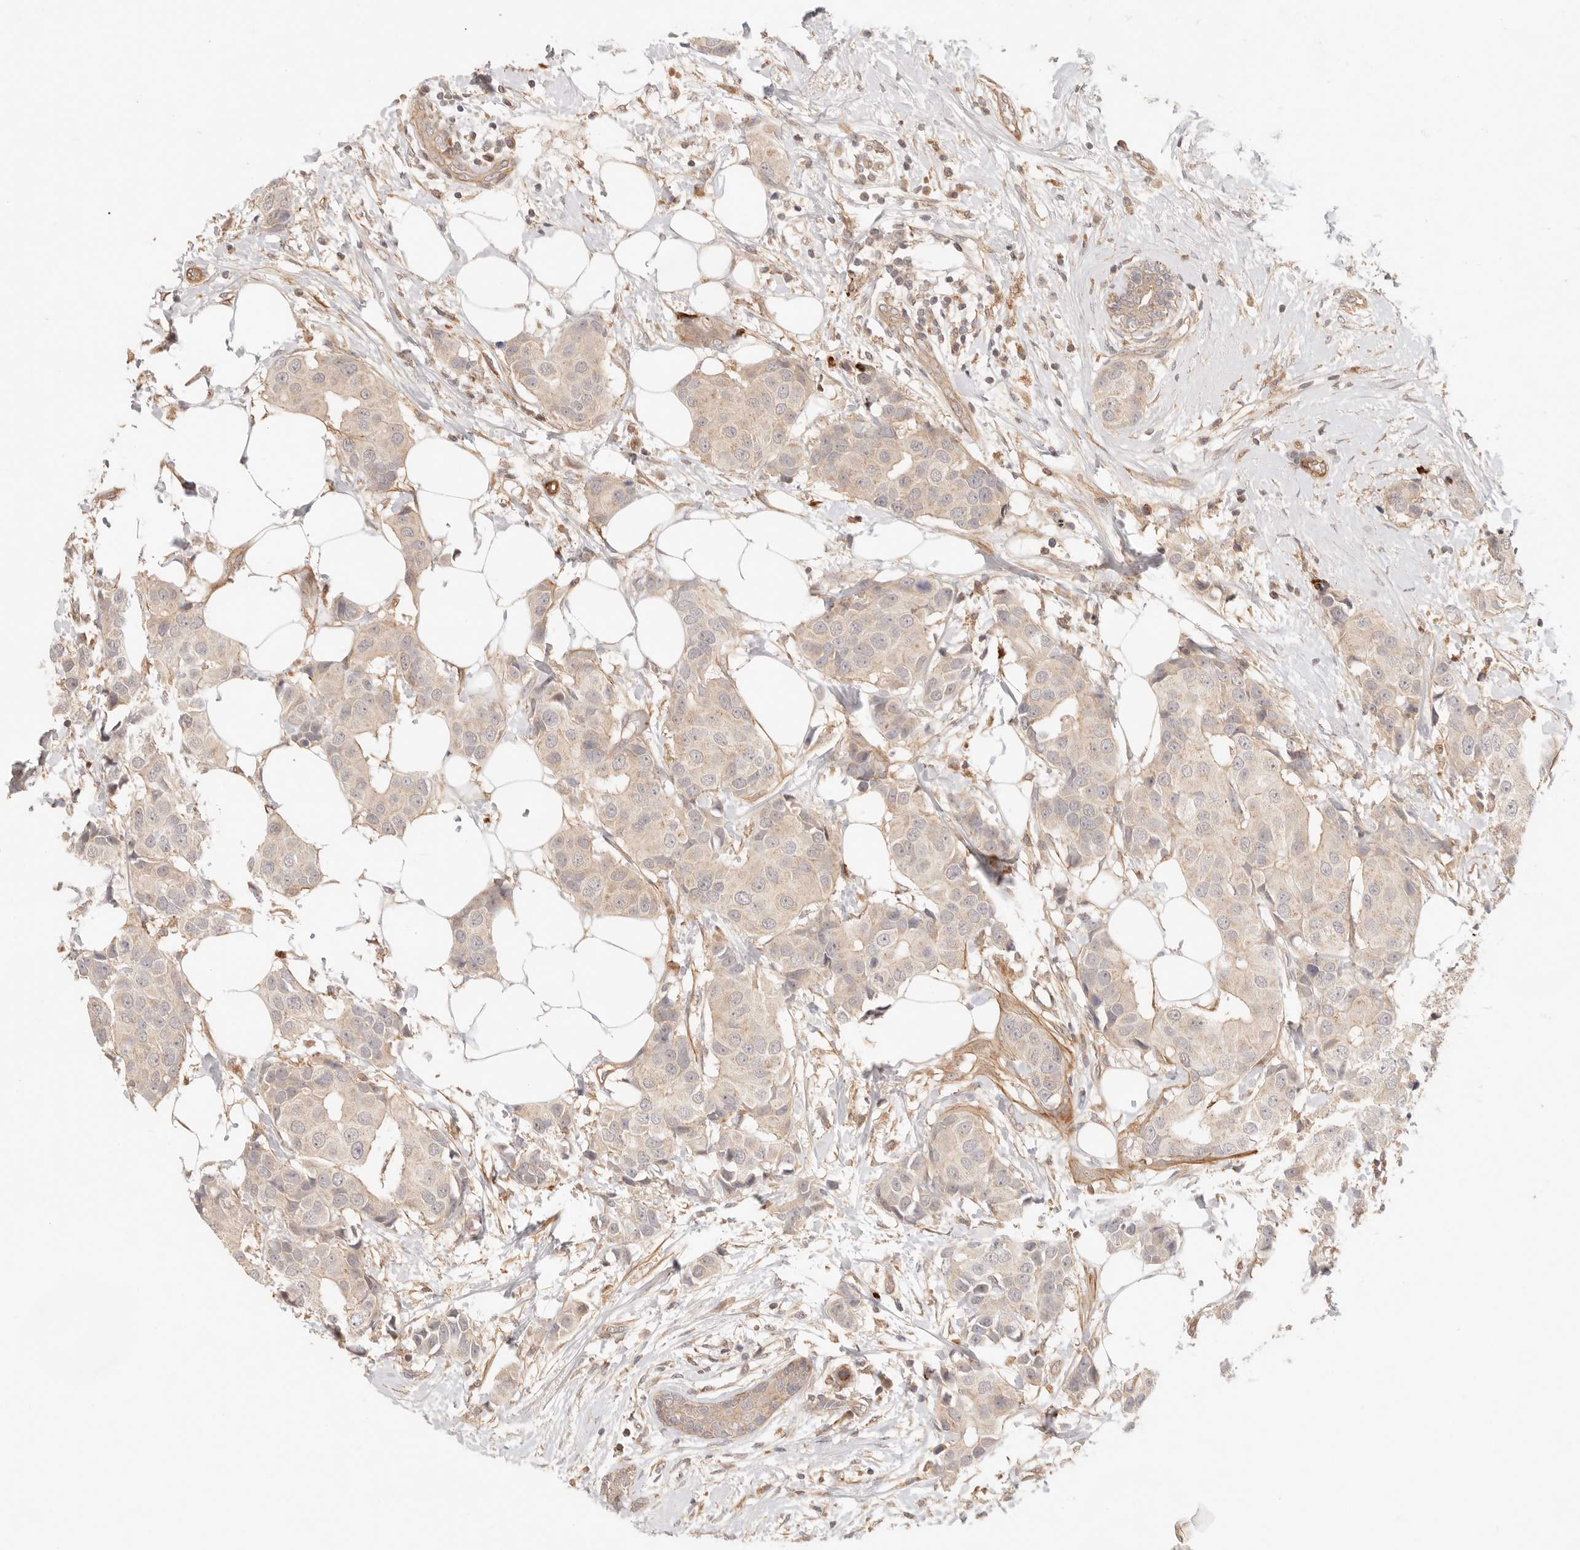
{"staining": {"intensity": "weak", "quantity": "25%-75%", "location": "cytoplasmic/membranous"}, "tissue": "breast cancer", "cell_type": "Tumor cells", "image_type": "cancer", "snomed": [{"axis": "morphology", "description": "Normal tissue, NOS"}, {"axis": "morphology", "description": "Duct carcinoma"}, {"axis": "topography", "description": "Breast"}], "caption": "Protein expression by immunohistochemistry (IHC) reveals weak cytoplasmic/membranous positivity in approximately 25%-75% of tumor cells in intraductal carcinoma (breast).", "gene": "IL1R2", "patient": {"sex": "female", "age": 39}}